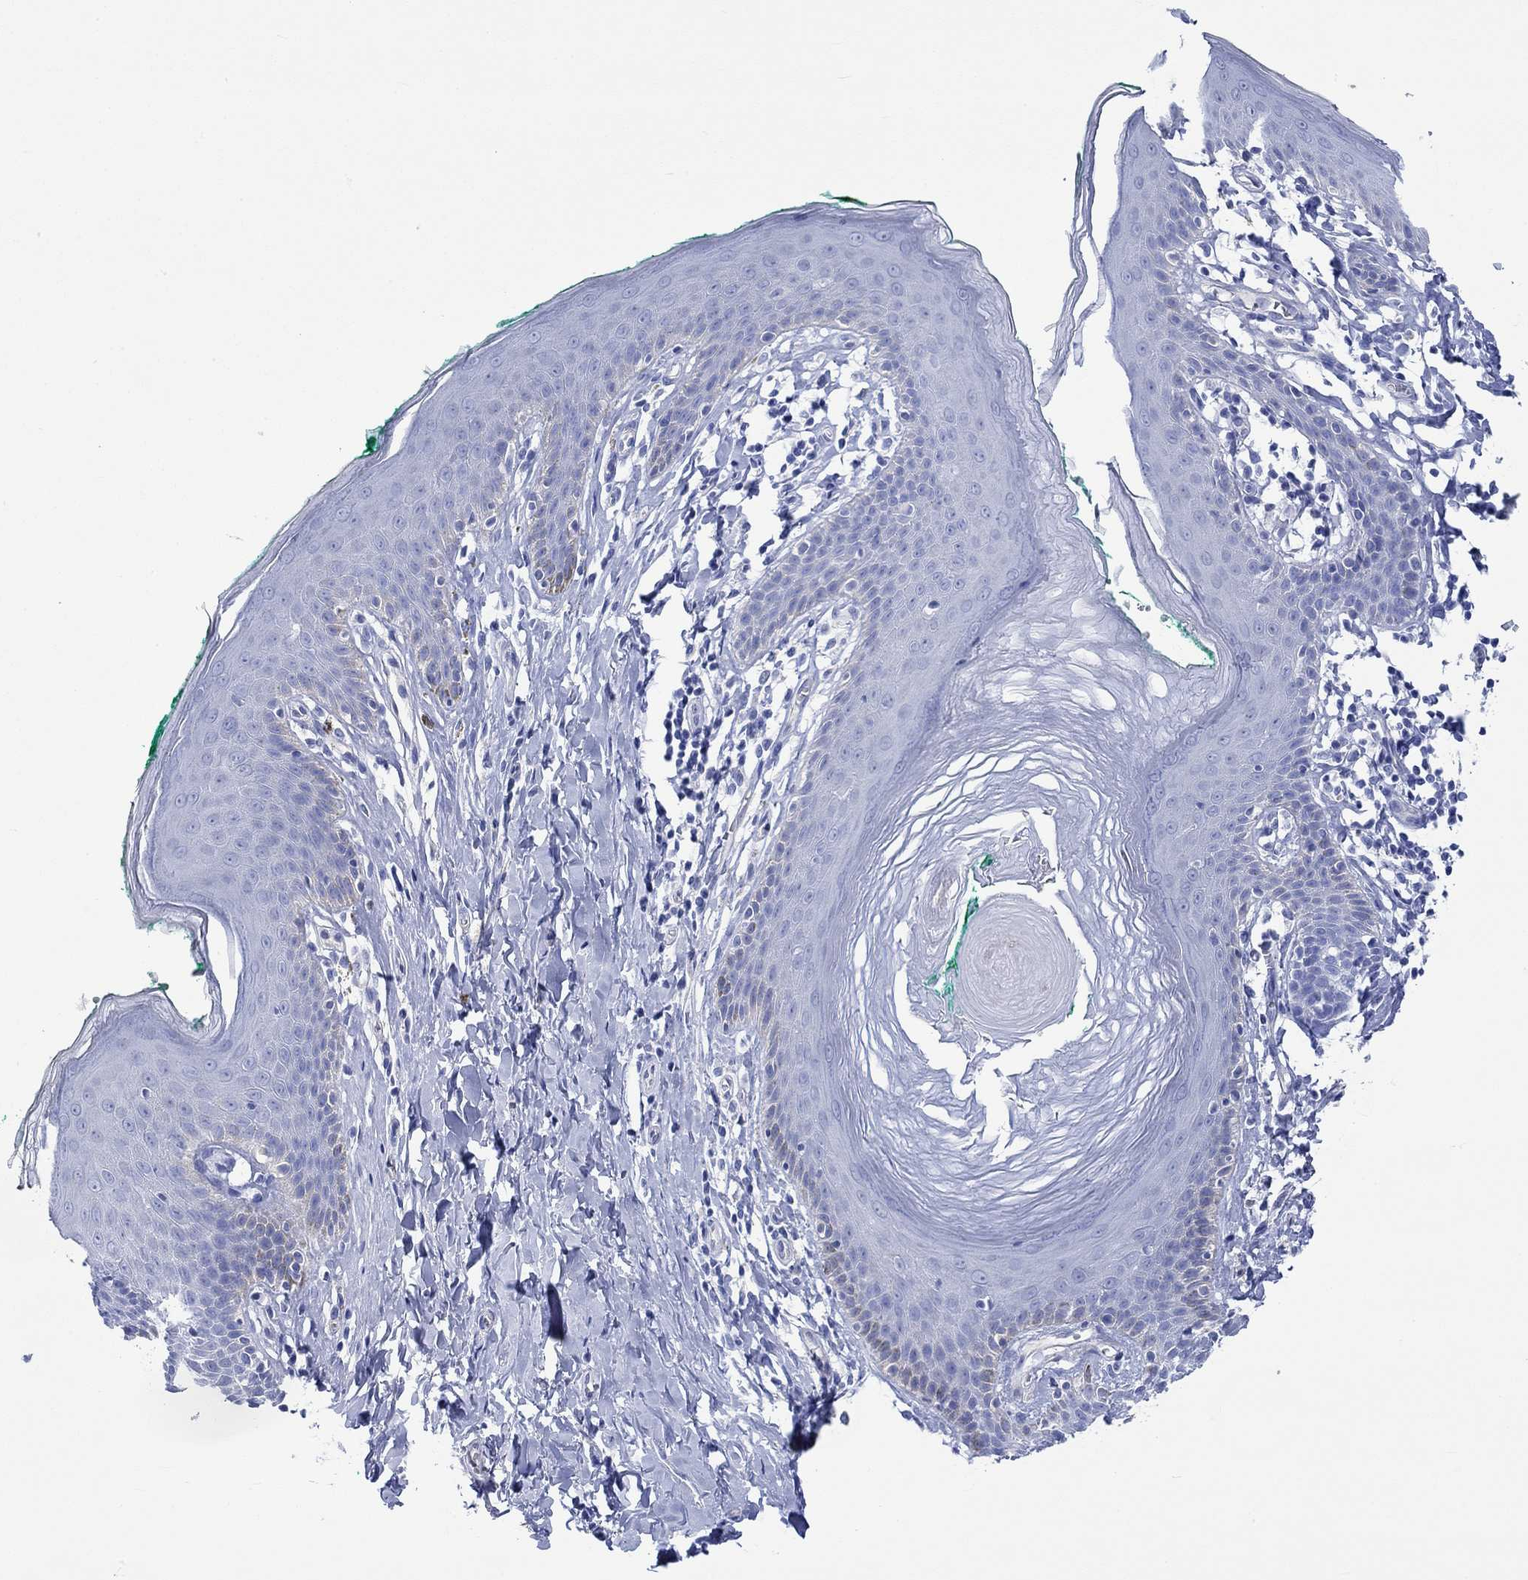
{"staining": {"intensity": "negative", "quantity": "none", "location": "none"}, "tissue": "skin", "cell_type": "Epidermal cells", "image_type": "normal", "snomed": [{"axis": "morphology", "description": "Normal tissue, NOS"}, {"axis": "topography", "description": "Vulva"}], "caption": "High magnification brightfield microscopy of normal skin stained with DAB (brown) and counterstained with hematoxylin (blue): epidermal cells show no significant expression. (Stains: DAB (3,3'-diaminobenzidine) IHC with hematoxylin counter stain, Microscopy: brightfield microscopy at high magnification).", "gene": "CPLX1", "patient": {"sex": "female", "age": 66}}